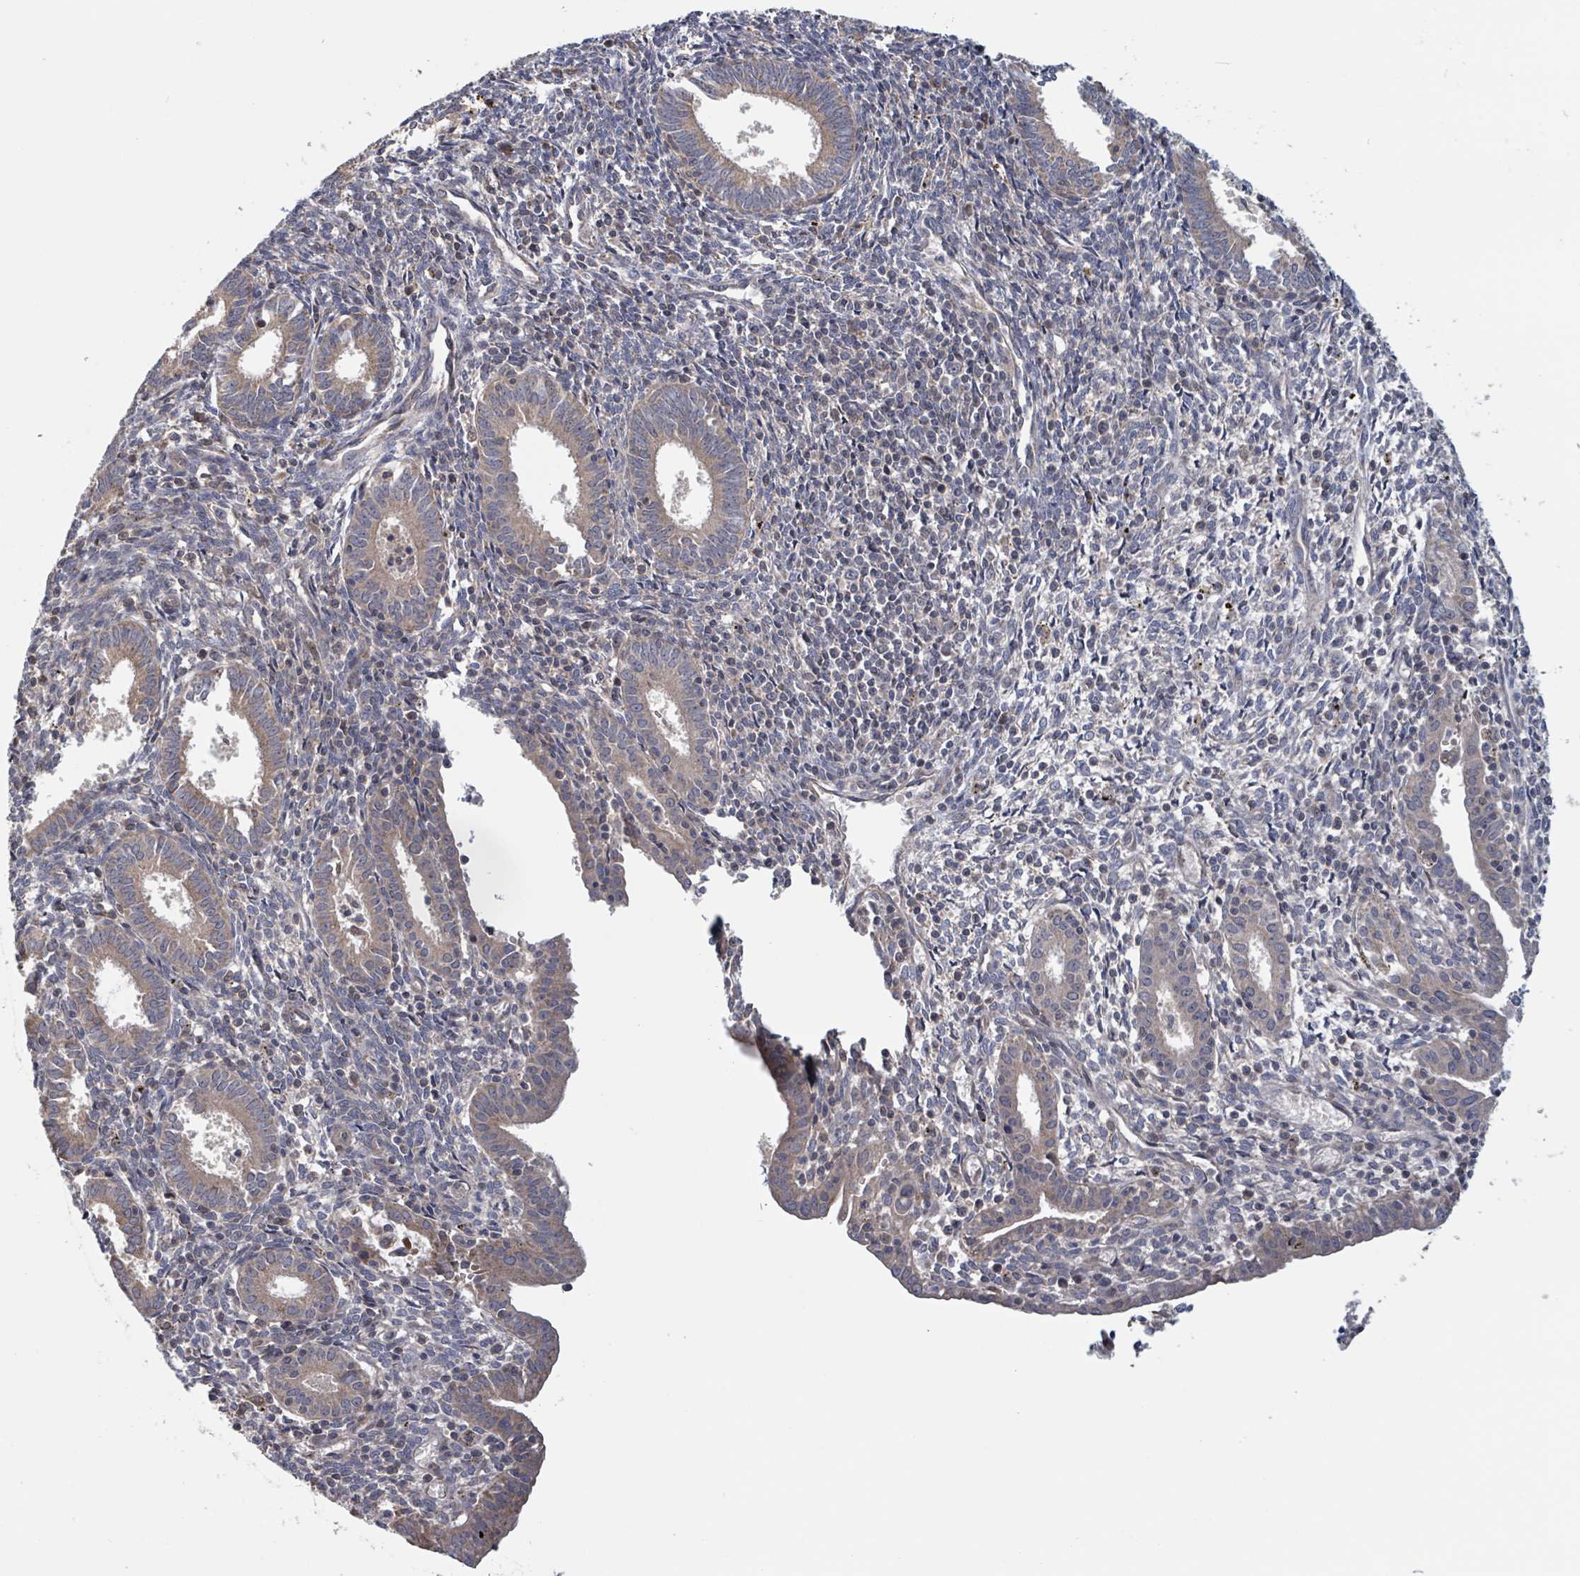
{"staining": {"intensity": "weak", "quantity": "25%-75%", "location": "cytoplasmic/membranous"}, "tissue": "endometrium", "cell_type": "Cells in endometrial stroma", "image_type": "normal", "snomed": [{"axis": "morphology", "description": "Normal tissue, NOS"}, {"axis": "topography", "description": "Endometrium"}], "caption": "This micrograph reveals immunohistochemistry staining of unremarkable endometrium, with low weak cytoplasmic/membranous positivity in about 25%-75% of cells in endometrial stroma.", "gene": "HIVEP1", "patient": {"sex": "female", "age": 41}}